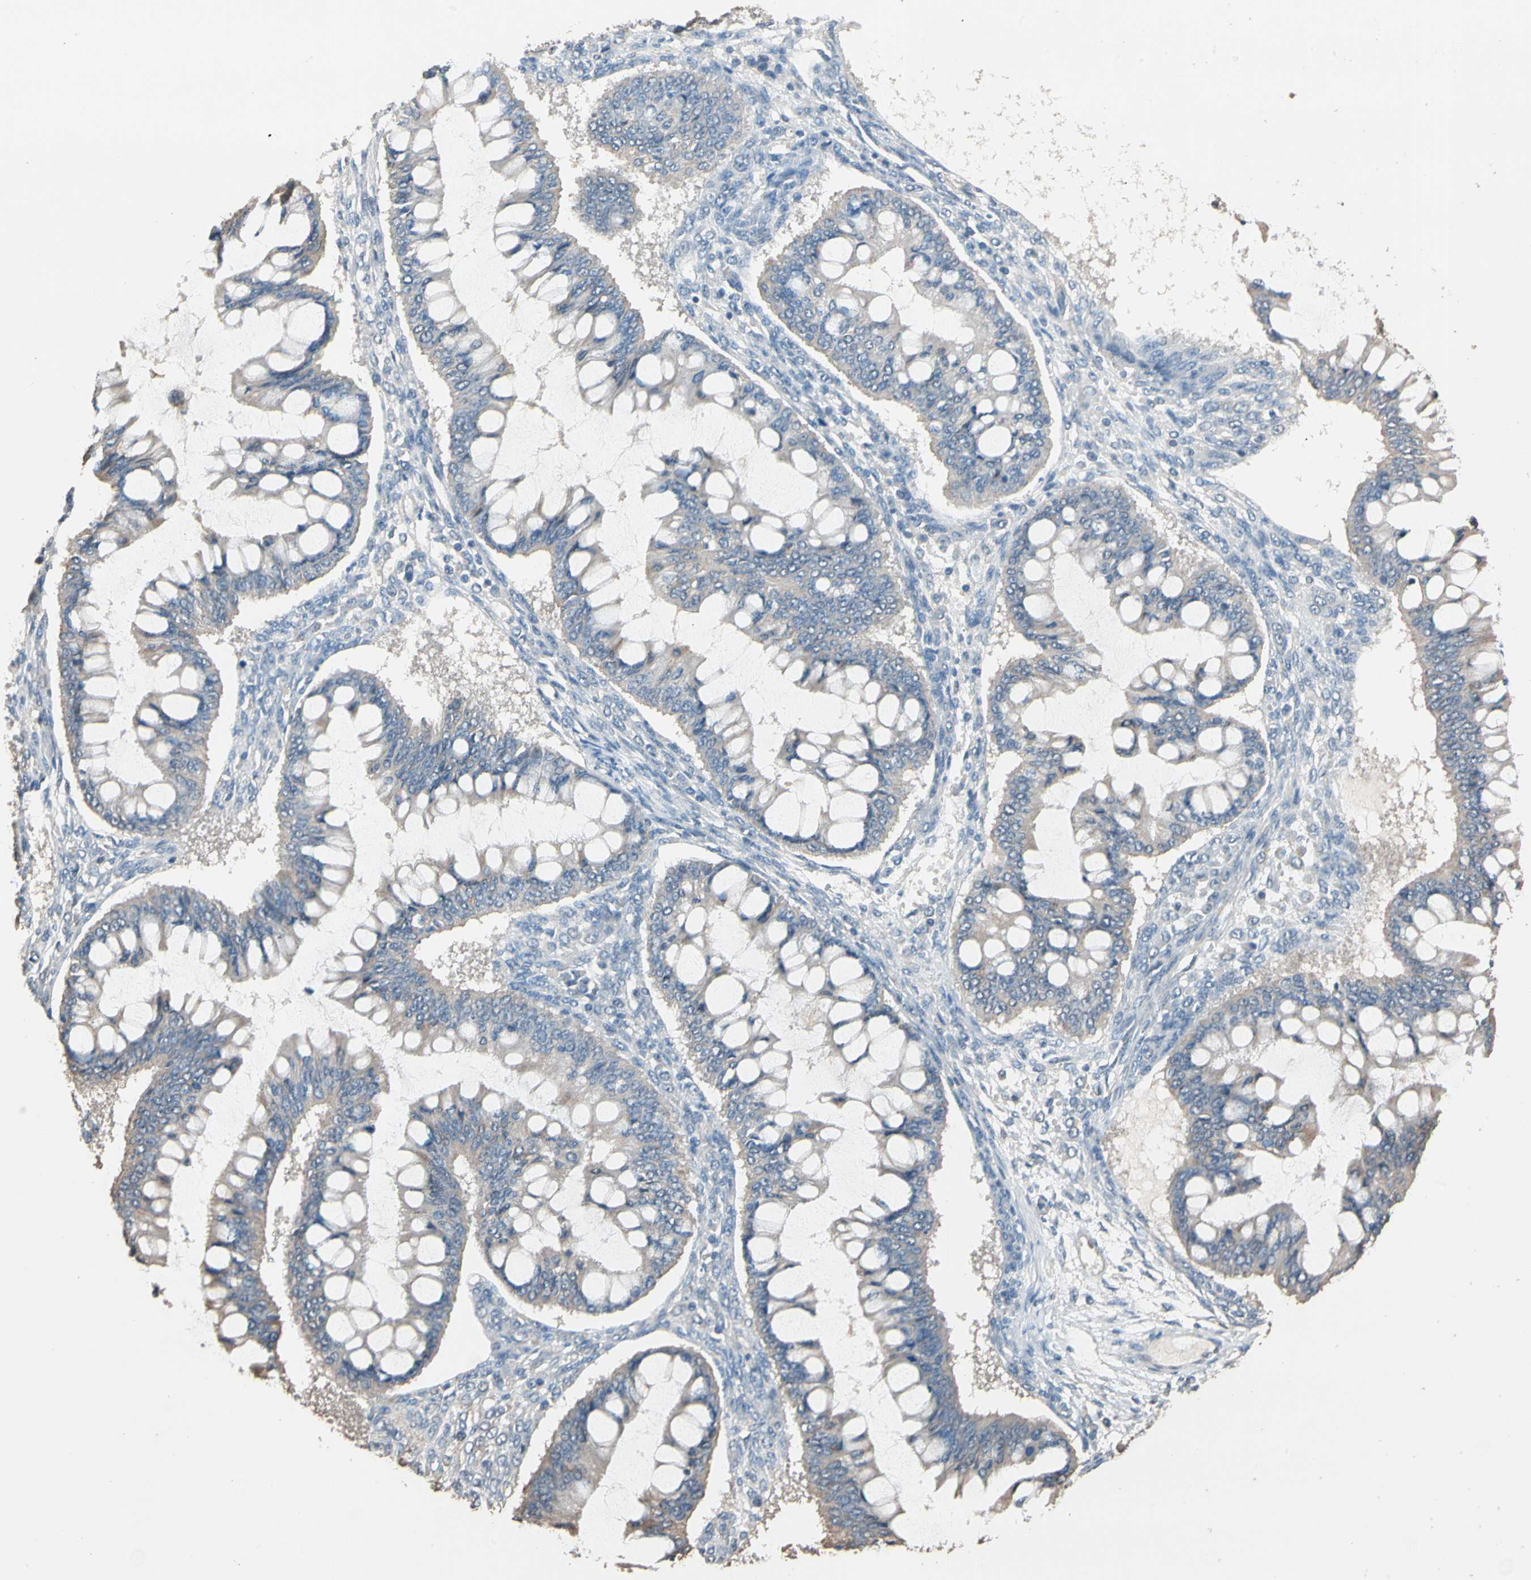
{"staining": {"intensity": "weak", "quantity": "25%-75%", "location": "cytoplasmic/membranous"}, "tissue": "ovarian cancer", "cell_type": "Tumor cells", "image_type": "cancer", "snomed": [{"axis": "morphology", "description": "Cystadenocarcinoma, mucinous, NOS"}, {"axis": "topography", "description": "Ovary"}], "caption": "This histopathology image reveals immunohistochemistry (IHC) staining of human ovarian mucinous cystadenocarcinoma, with low weak cytoplasmic/membranous expression in approximately 25%-75% of tumor cells.", "gene": "MAP3K7", "patient": {"sex": "female", "age": 73}}